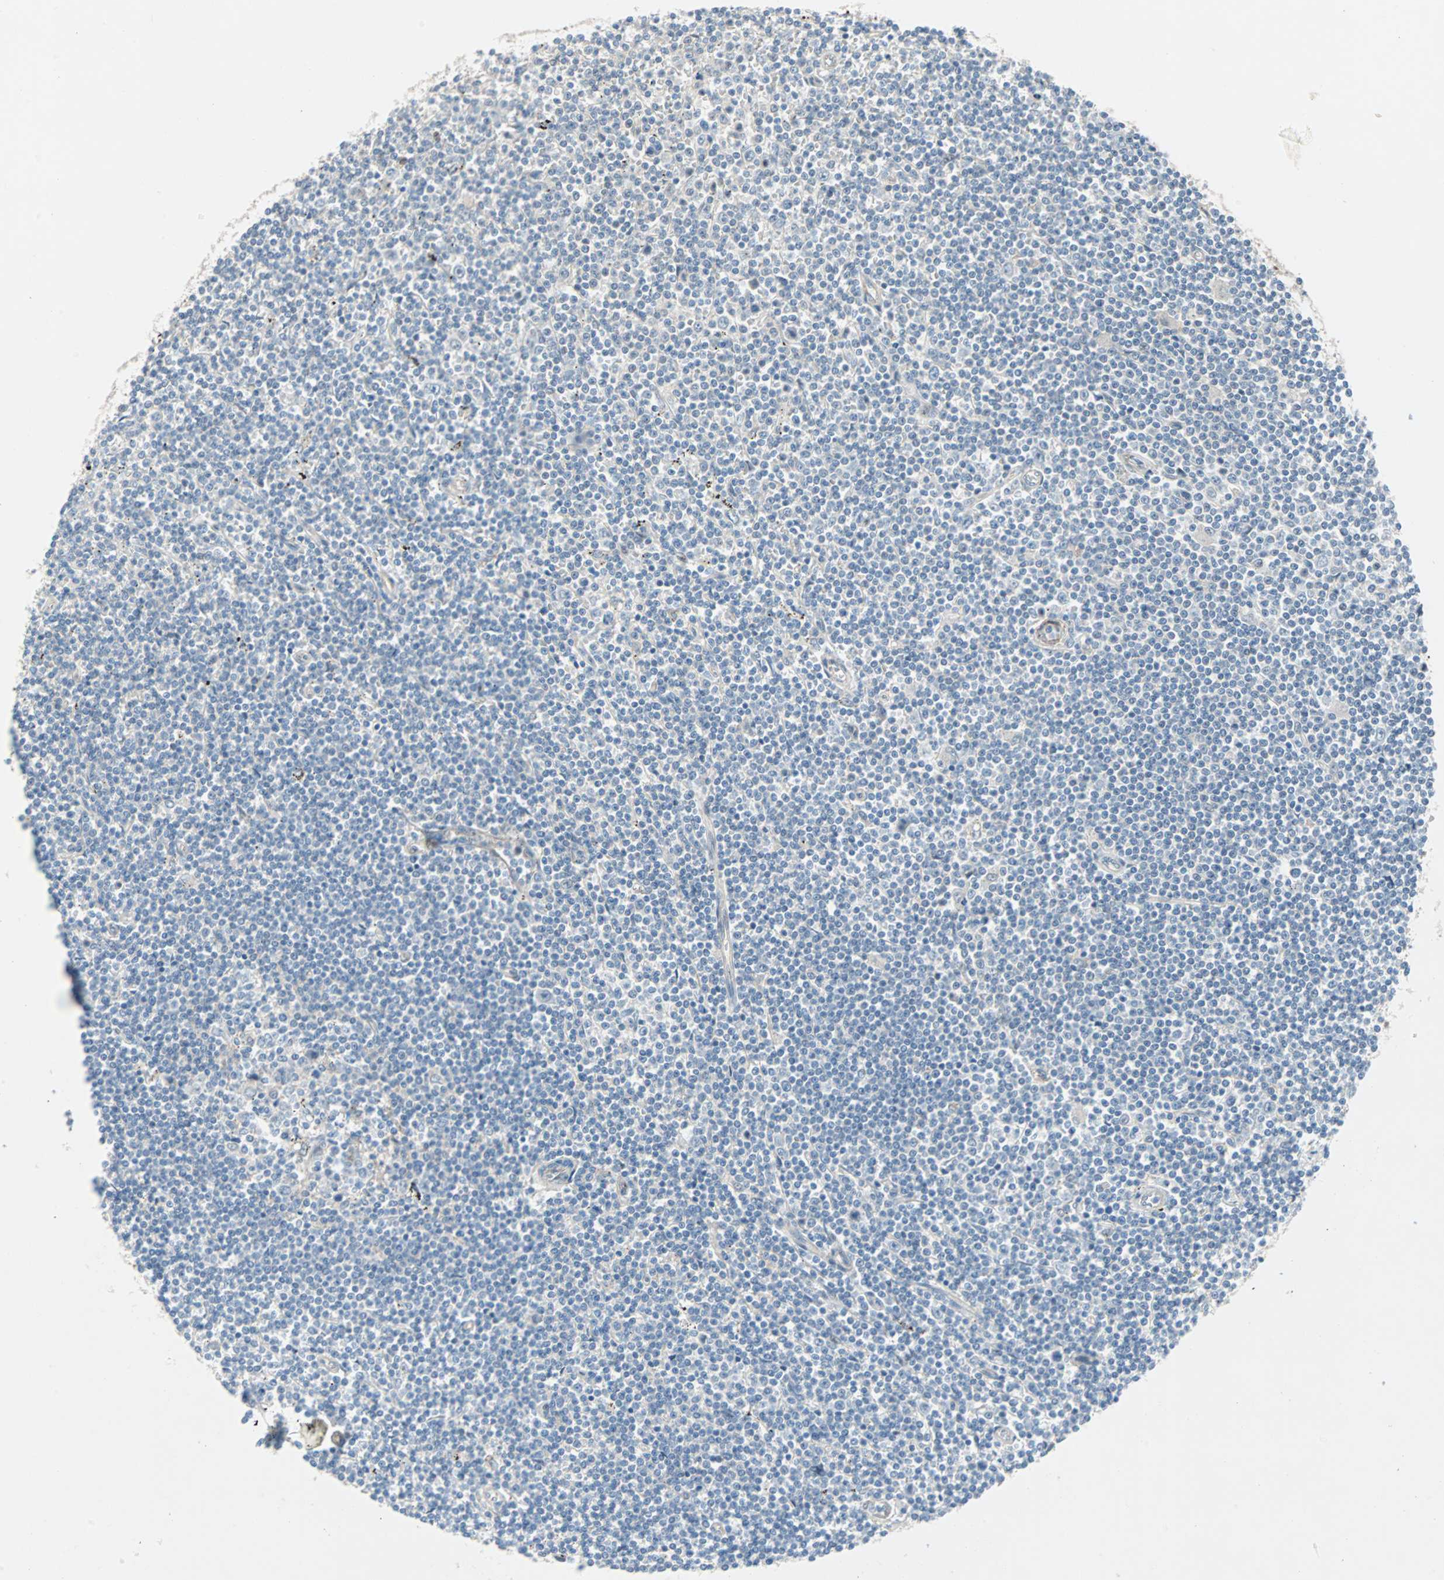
{"staining": {"intensity": "negative", "quantity": "none", "location": "none"}, "tissue": "lymphoma", "cell_type": "Tumor cells", "image_type": "cancer", "snomed": [{"axis": "morphology", "description": "Malignant lymphoma, non-Hodgkin's type, Low grade"}, {"axis": "topography", "description": "Spleen"}], "caption": "Image shows no significant protein positivity in tumor cells of lymphoma.", "gene": "CAND2", "patient": {"sex": "male", "age": 76}}